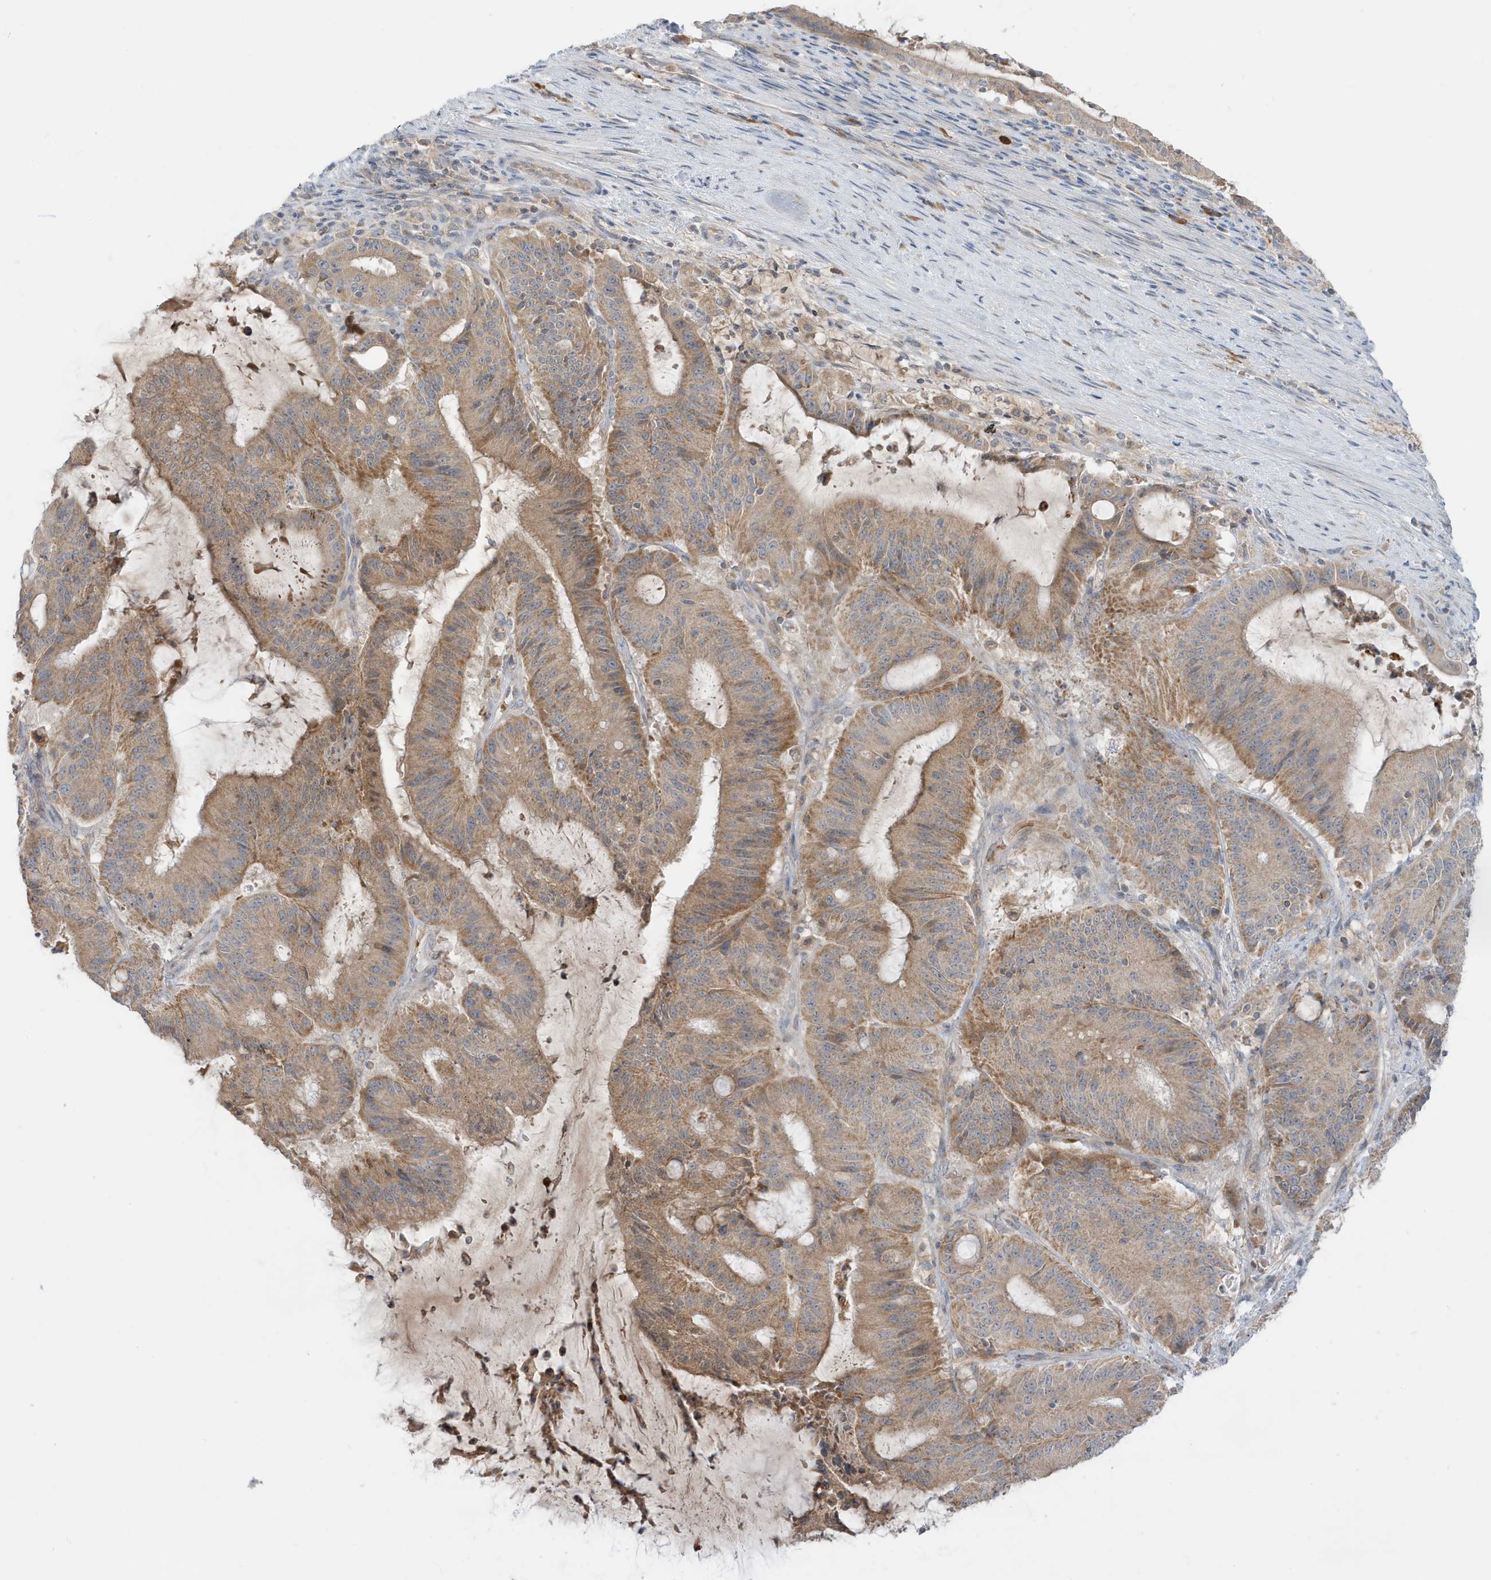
{"staining": {"intensity": "moderate", "quantity": ">75%", "location": "cytoplasmic/membranous"}, "tissue": "liver cancer", "cell_type": "Tumor cells", "image_type": "cancer", "snomed": [{"axis": "morphology", "description": "Normal tissue, NOS"}, {"axis": "morphology", "description": "Cholangiocarcinoma"}, {"axis": "topography", "description": "Liver"}, {"axis": "topography", "description": "Peripheral nerve tissue"}], "caption": "An image of liver cancer stained for a protein exhibits moderate cytoplasmic/membranous brown staining in tumor cells.", "gene": "NPPC", "patient": {"sex": "female", "age": 73}}